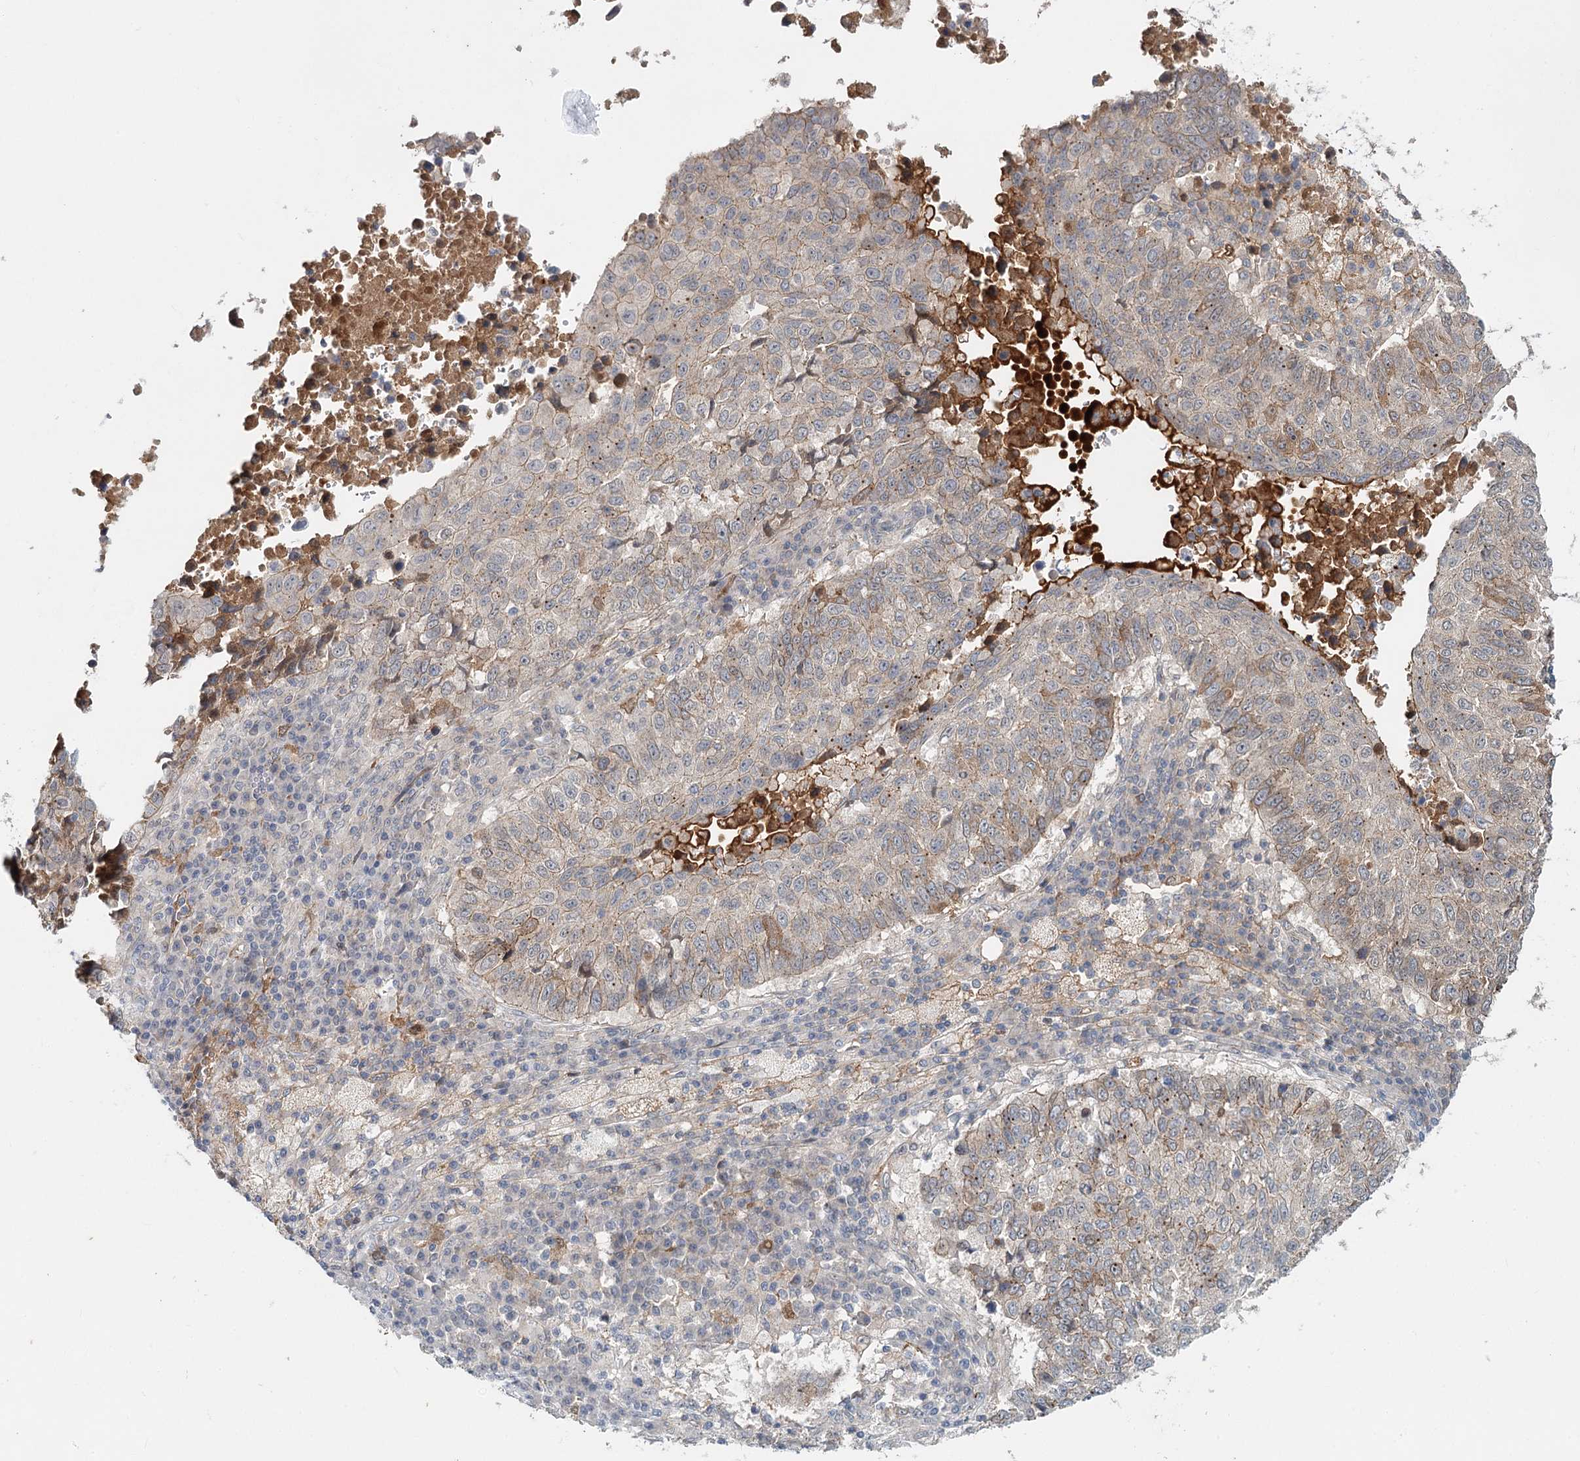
{"staining": {"intensity": "moderate", "quantity": "<25%", "location": "cytoplasmic/membranous"}, "tissue": "lung cancer", "cell_type": "Tumor cells", "image_type": "cancer", "snomed": [{"axis": "morphology", "description": "Squamous cell carcinoma, NOS"}, {"axis": "topography", "description": "Lung"}], "caption": "Protein analysis of lung cancer tissue reveals moderate cytoplasmic/membranous staining in about <25% of tumor cells. The staining is performed using DAB brown chromogen to label protein expression. The nuclei are counter-stained blue using hematoxylin.", "gene": "PKP4", "patient": {"sex": "male", "age": 73}}